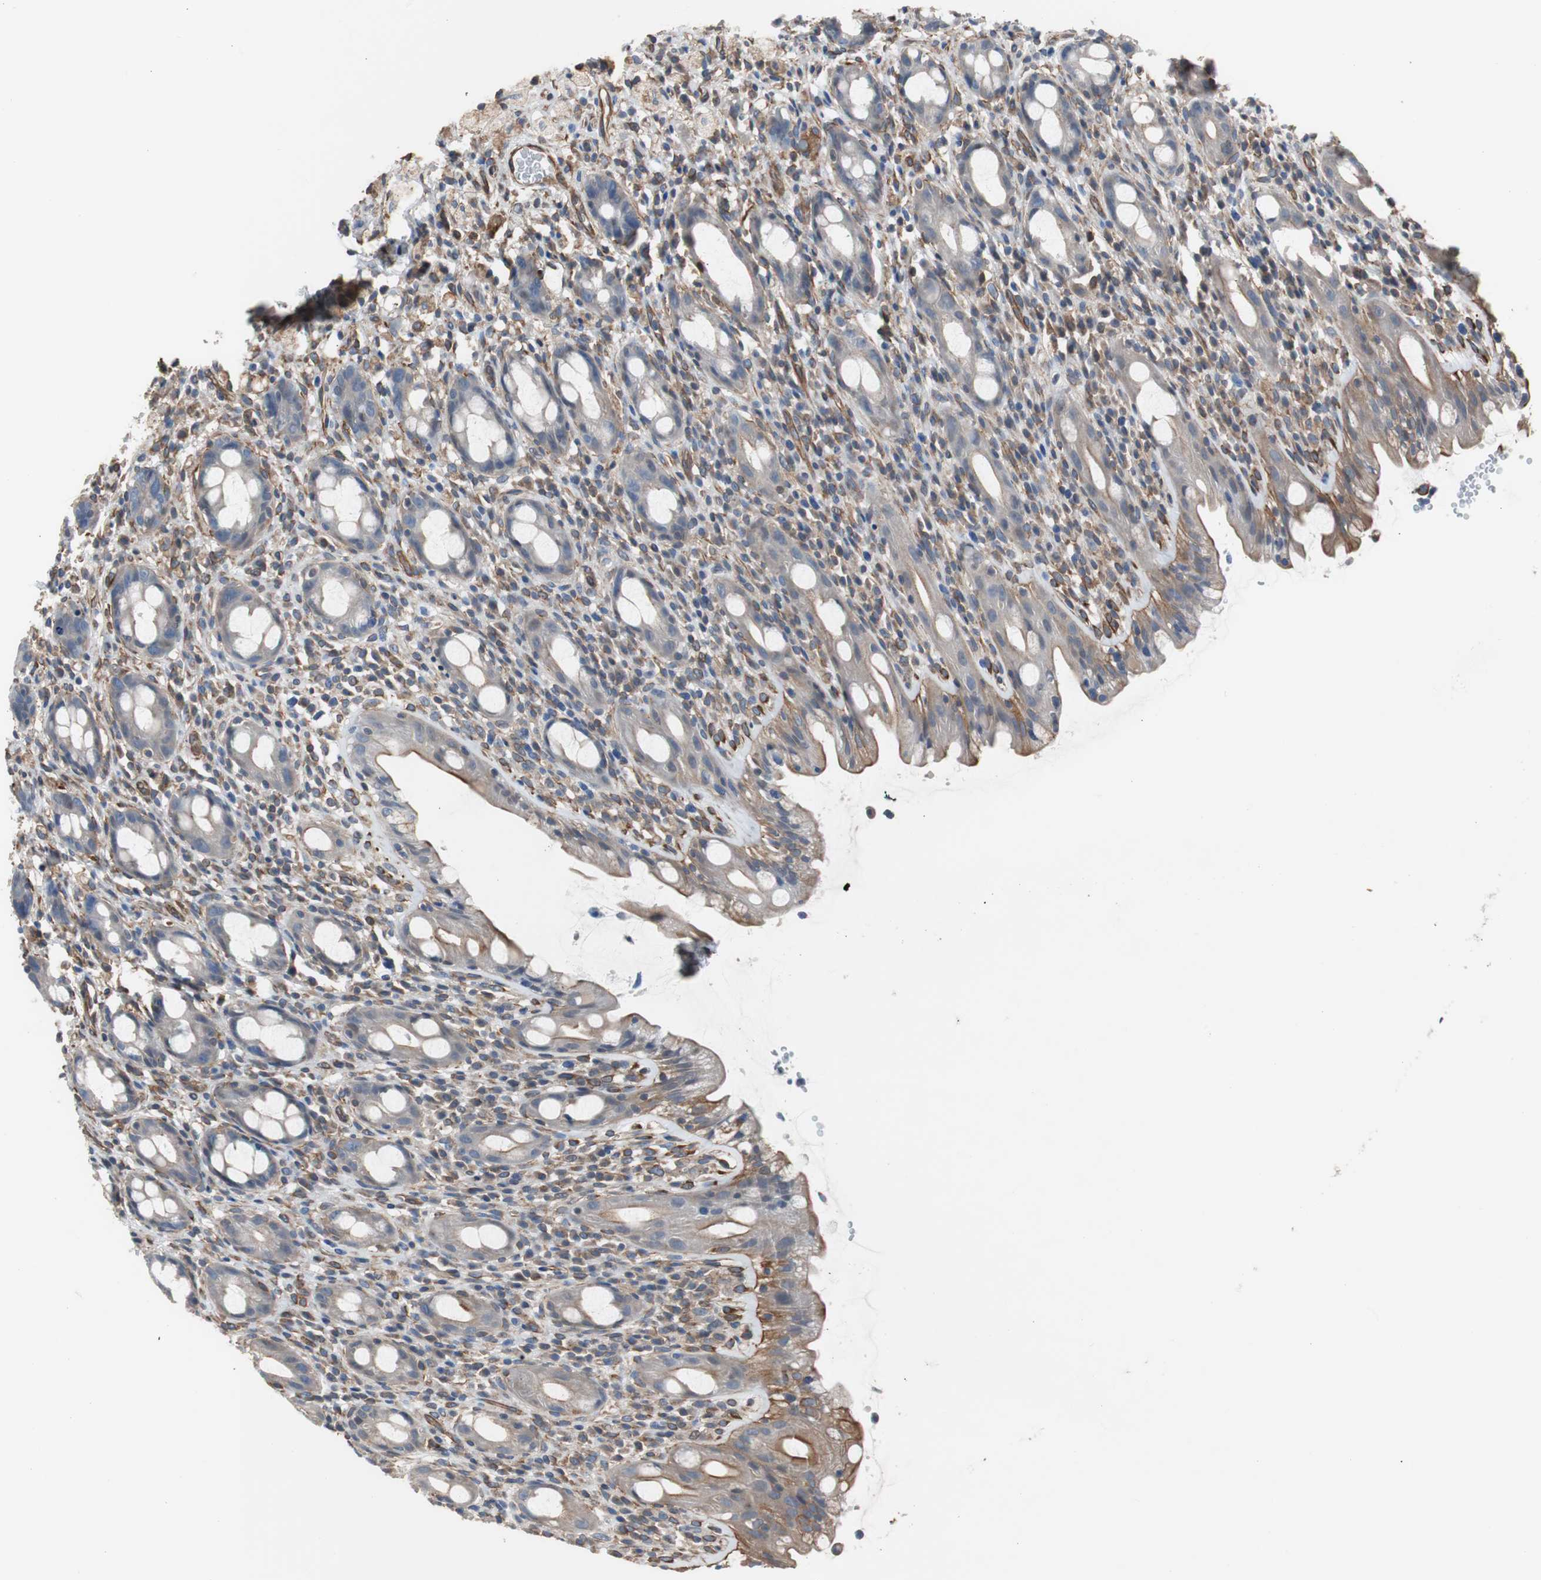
{"staining": {"intensity": "moderate", "quantity": "25%-75%", "location": "cytoplasmic/membranous"}, "tissue": "rectum", "cell_type": "Glandular cells", "image_type": "normal", "snomed": [{"axis": "morphology", "description": "Normal tissue, NOS"}, {"axis": "topography", "description": "Rectum"}], "caption": "This is a photomicrograph of IHC staining of unremarkable rectum, which shows moderate expression in the cytoplasmic/membranous of glandular cells.", "gene": "KIF3B", "patient": {"sex": "male", "age": 44}}